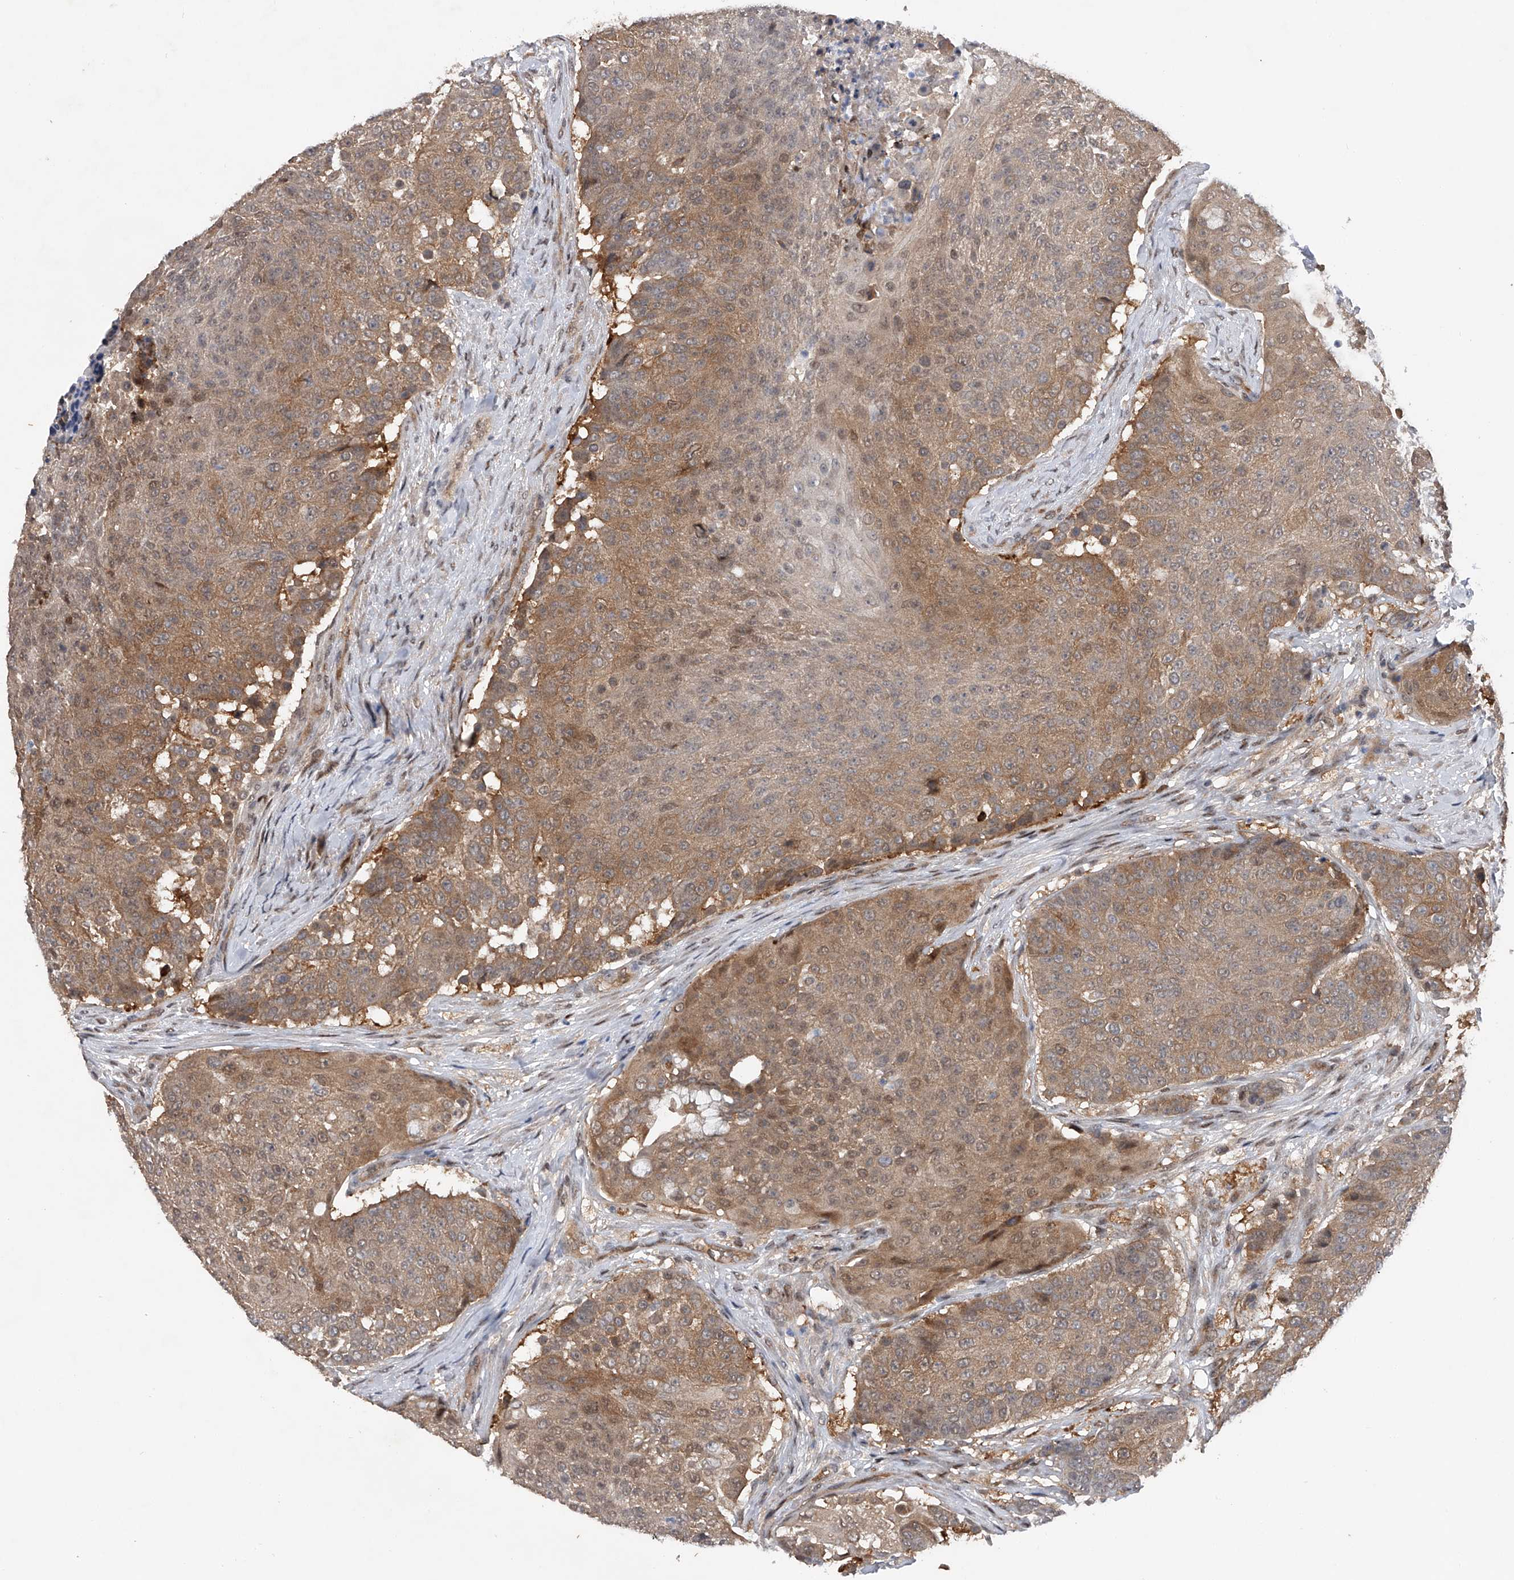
{"staining": {"intensity": "moderate", "quantity": ">75%", "location": "cytoplasmic/membranous,nuclear"}, "tissue": "urothelial cancer", "cell_type": "Tumor cells", "image_type": "cancer", "snomed": [{"axis": "morphology", "description": "Urothelial carcinoma, High grade"}, {"axis": "topography", "description": "Urinary bladder"}], "caption": "Approximately >75% of tumor cells in human urothelial cancer show moderate cytoplasmic/membranous and nuclear protein staining as visualized by brown immunohistochemical staining.", "gene": "RWDD2A", "patient": {"sex": "female", "age": 63}}